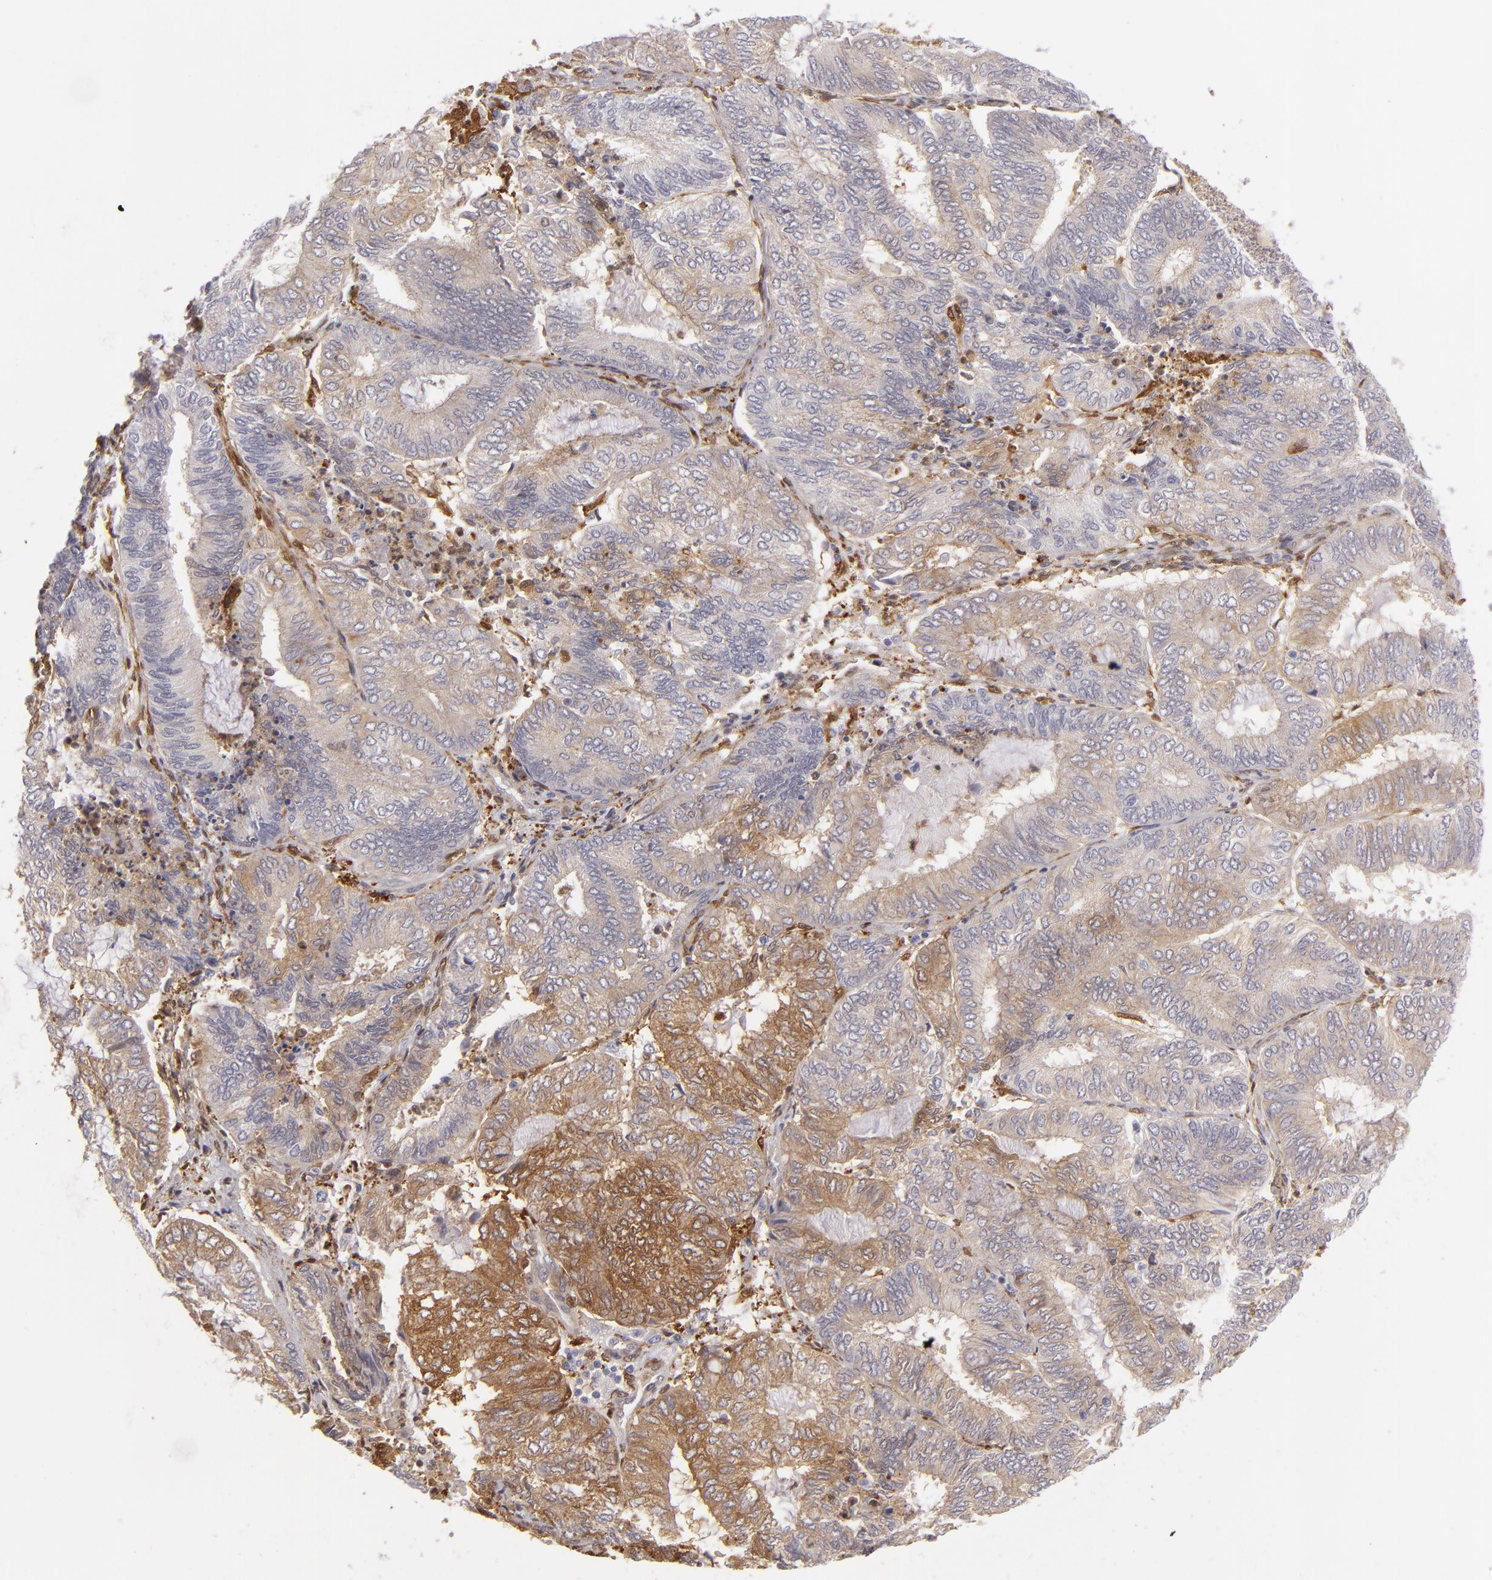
{"staining": {"intensity": "weak", "quantity": ">75%", "location": "cytoplasmic/membranous"}, "tissue": "endometrial cancer", "cell_type": "Tumor cells", "image_type": "cancer", "snomed": [{"axis": "morphology", "description": "Adenocarcinoma, NOS"}, {"axis": "topography", "description": "Endometrium"}], "caption": "Protein expression analysis of human endometrial cancer reveals weak cytoplasmic/membranous staining in approximately >75% of tumor cells. The protein is stained brown, and the nuclei are stained in blue (DAB IHC with brightfield microscopy, high magnification).", "gene": "VCL", "patient": {"sex": "female", "age": 59}}